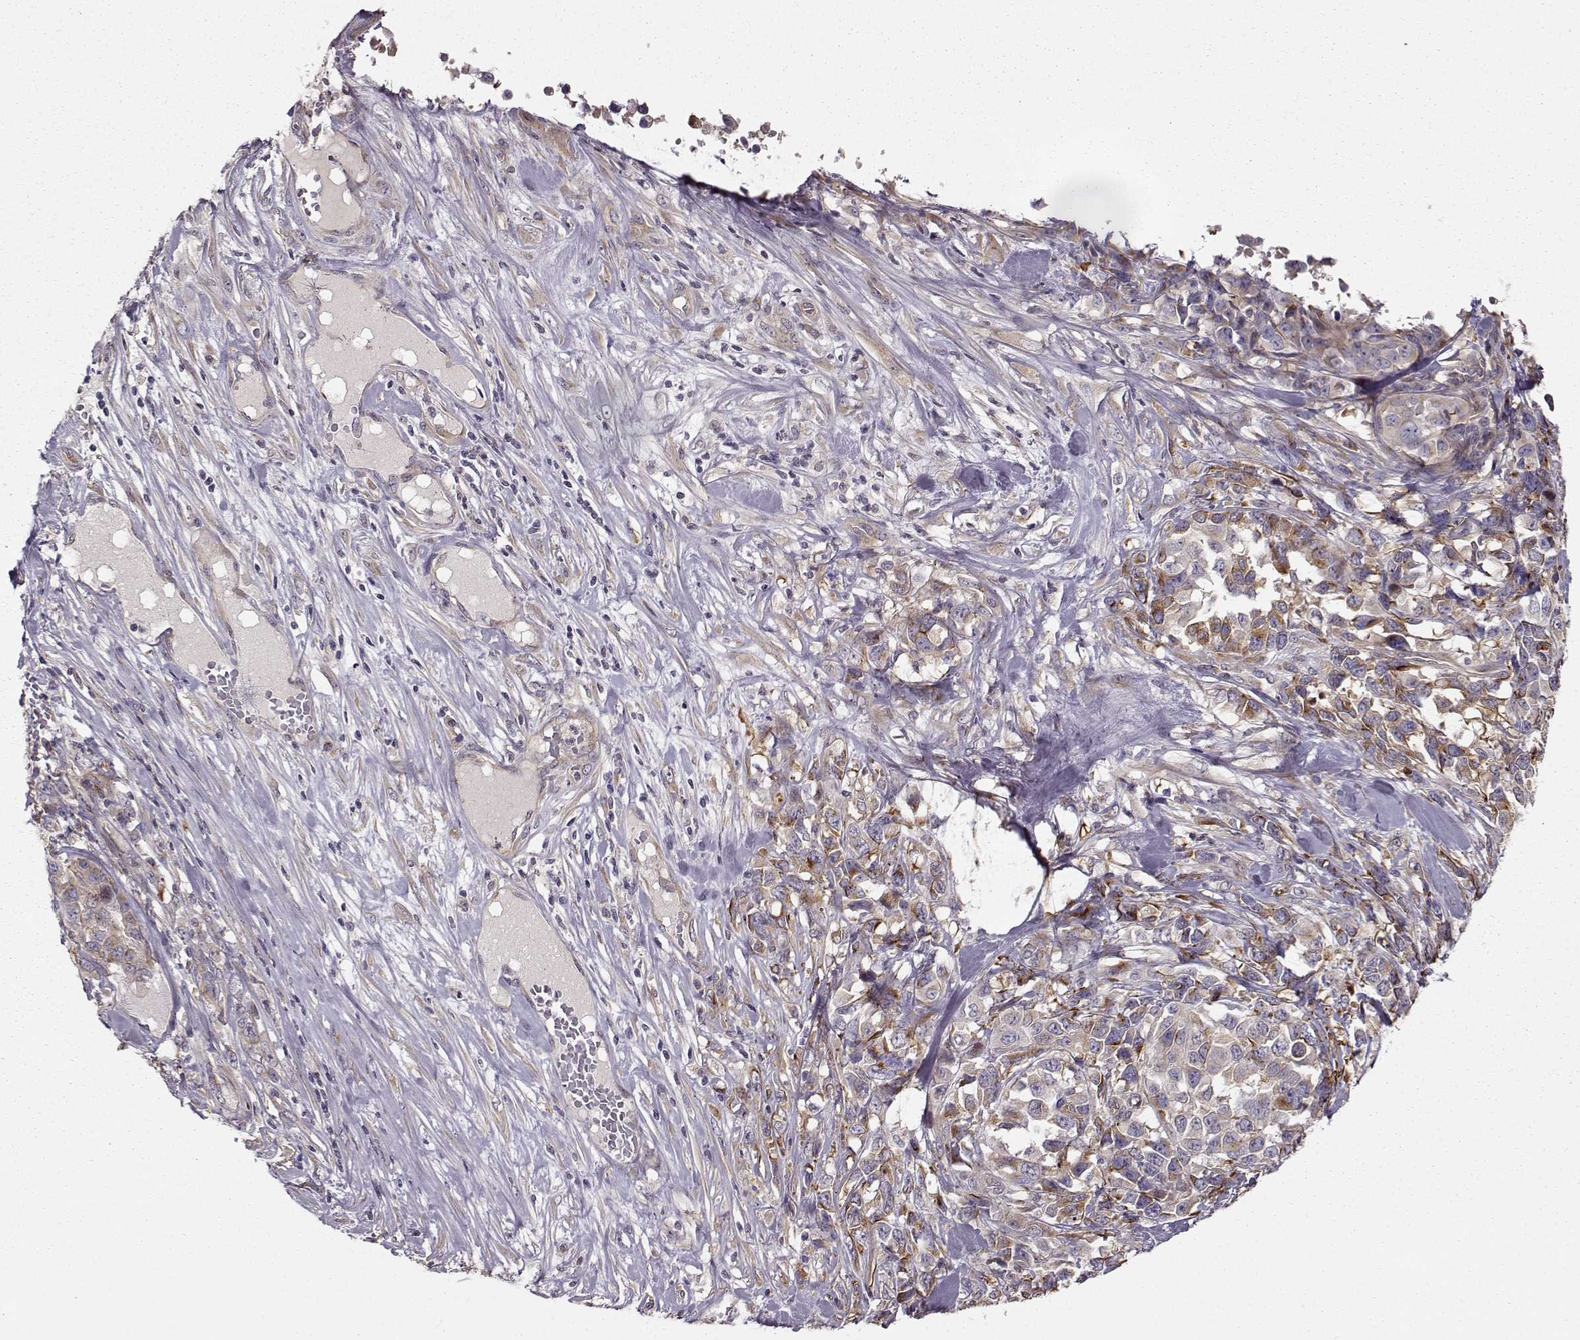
{"staining": {"intensity": "weak", "quantity": "<25%", "location": "cytoplasmic/membranous"}, "tissue": "melanoma", "cell_type": "Tumor cells", "image_type": "cancer", "snomed": [{"axis": "morphology", "description": "Malignant melanoma, Metastatic site"}, {"axis": "topography", "description": "Skin"}], "caption": "A high-resolution histopathology image shows IHC staining of melanoma, which demonstrates no significant positivity in tumor cells. The staining was performed using DAB to visualize the protein expression in brown, while the nuclei were stained in blue with hematoxylin (Magnification: 20x).", "gene": "MTR", "patient": {"sex": "male", "age": 84}}